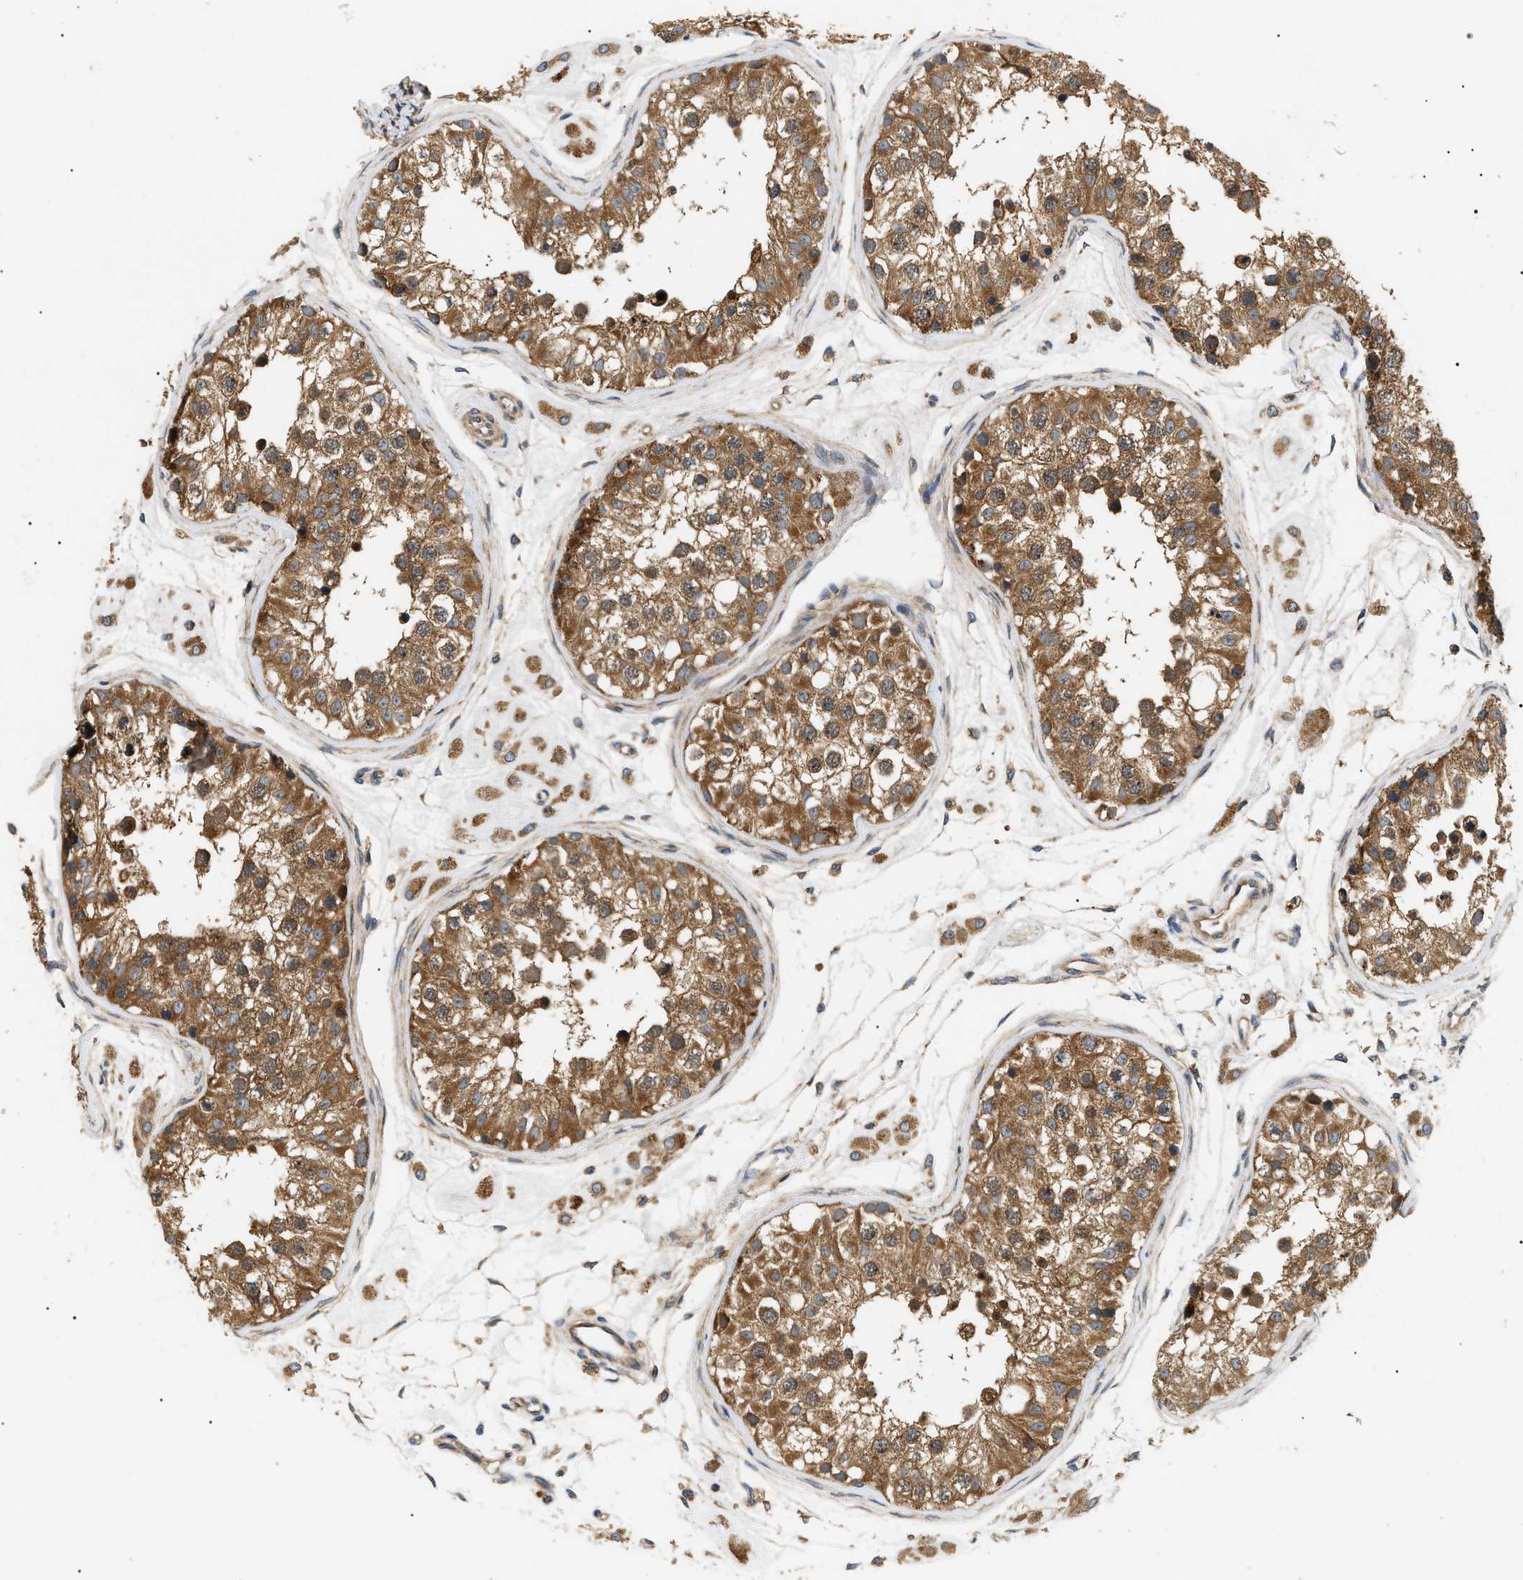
{"staining": {"intensity": "moderate", "quantity": ">75%", "location": "cytoplasmic/membranous"}, "tissue": "testis", "cell_type": "Cells in seminiferous ducts", "image_type": "normal", "snomed": [{"axis": "morphology", "description": "Normal tissue, NOS"}, {"axis": "morphology", "description": "Adenocarcinoma, metastatic, NOS"}, {"axis": "topography", "description": "Testis"}], "caption": "Immunohistochemistry of unremarkable human testis displays medium levels of moderate cytoplasmic/membranous staining in approximately >75% of cells in seminiferous ducts. The protein is shown in brown color, while the nuclei are stained blue.", "gene": "PPM1B", "patient": {"sex": "male", "age": 26}}